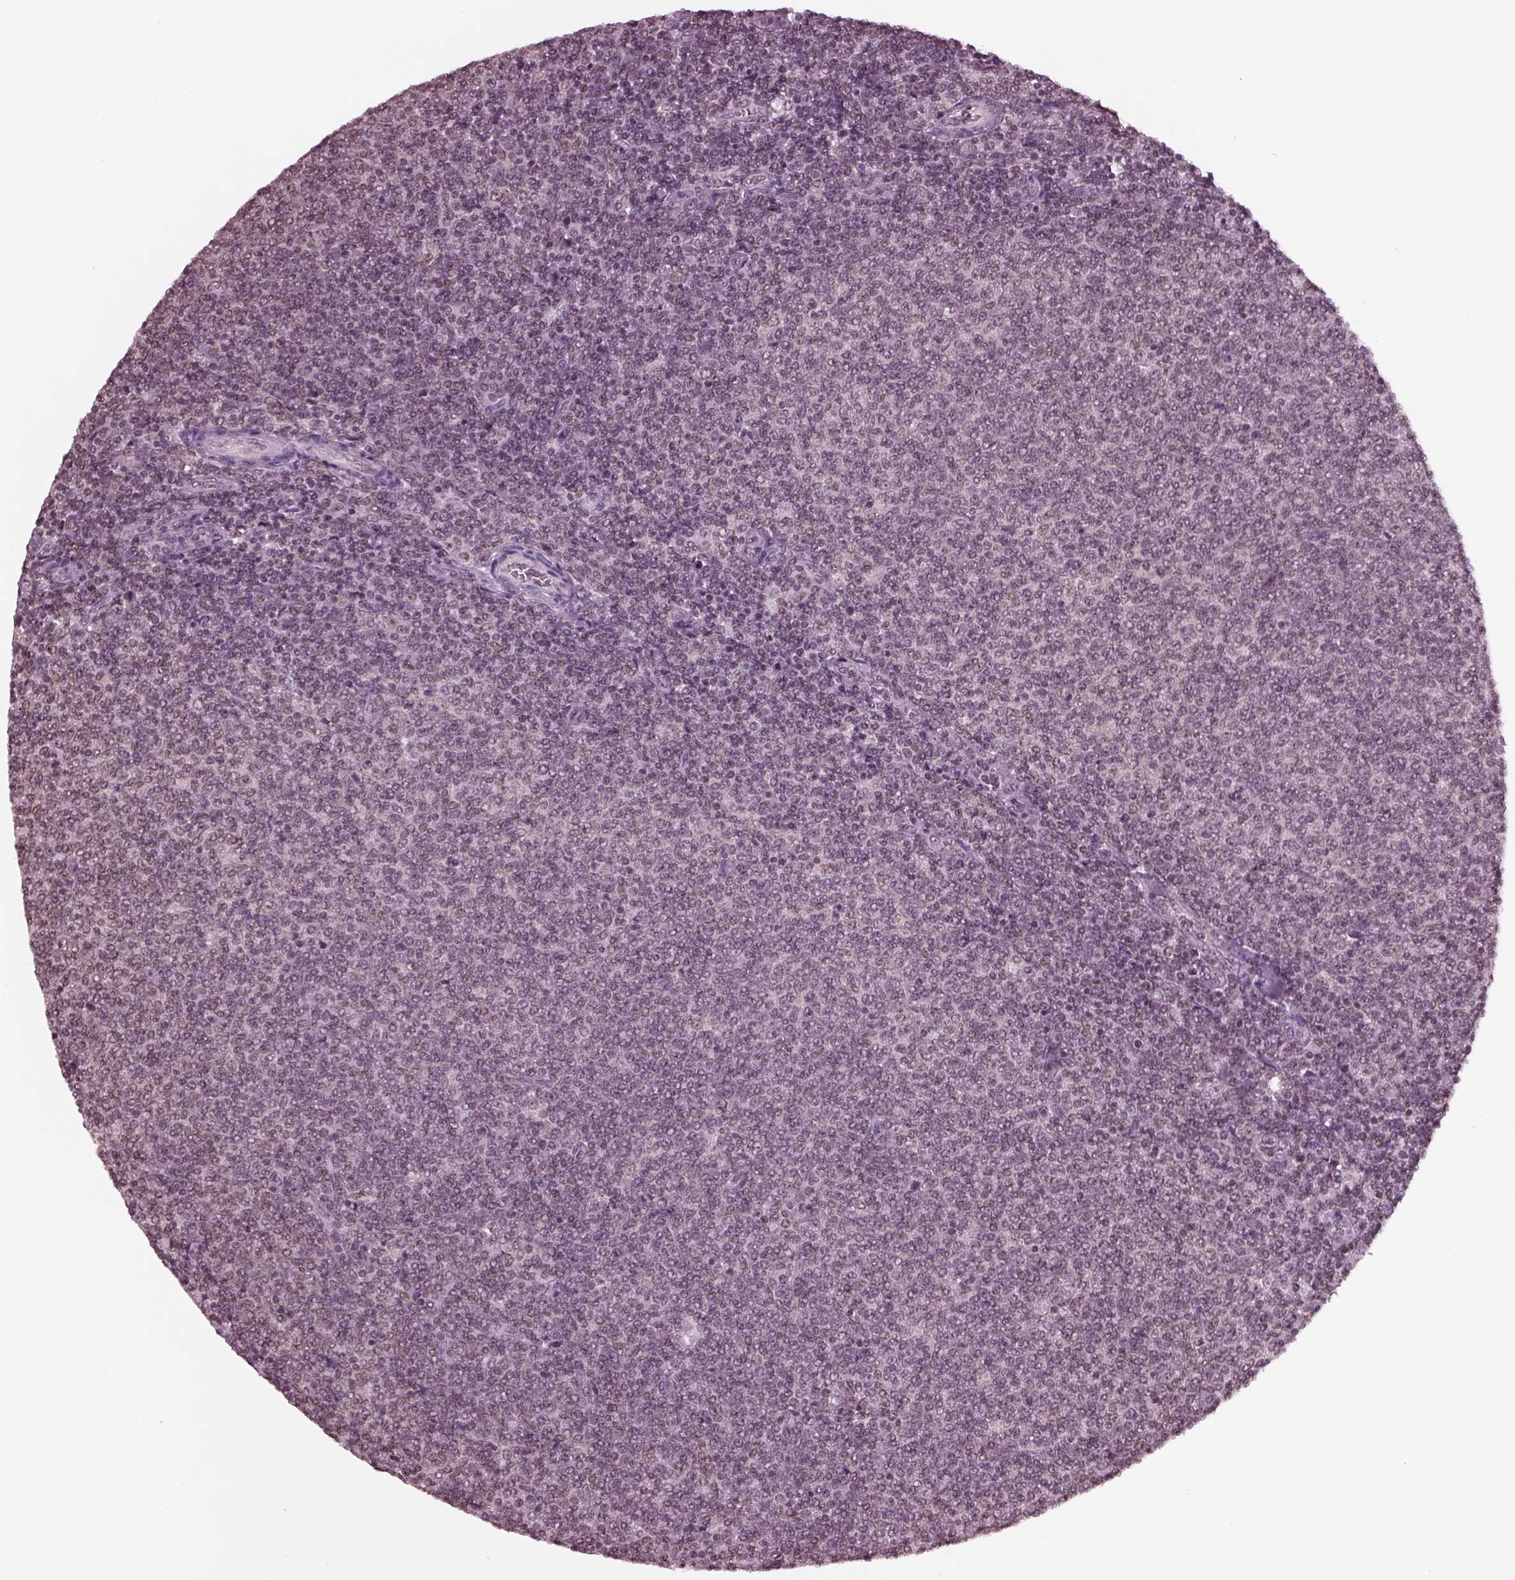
{"staining": {"intensity": "negative", "quantity": "none", "location": "none"}, "tissue": "lymphoma", "cell_type": "Tumor cells", "image_type": "cancer", "snomed": [{"axis": "morphology", "description": "Malignant lymphoma, non-Hodgkin's type, Low grade"}, {"axis": "topography", "description": "Lymph node"}], "caption": "Tumor cells show no significant positivity in low-grade malignant lymphoma, non-Hodgkin's type.", "gene": "RUVBL2", "patient": {"sex": "male", "age": 52}}